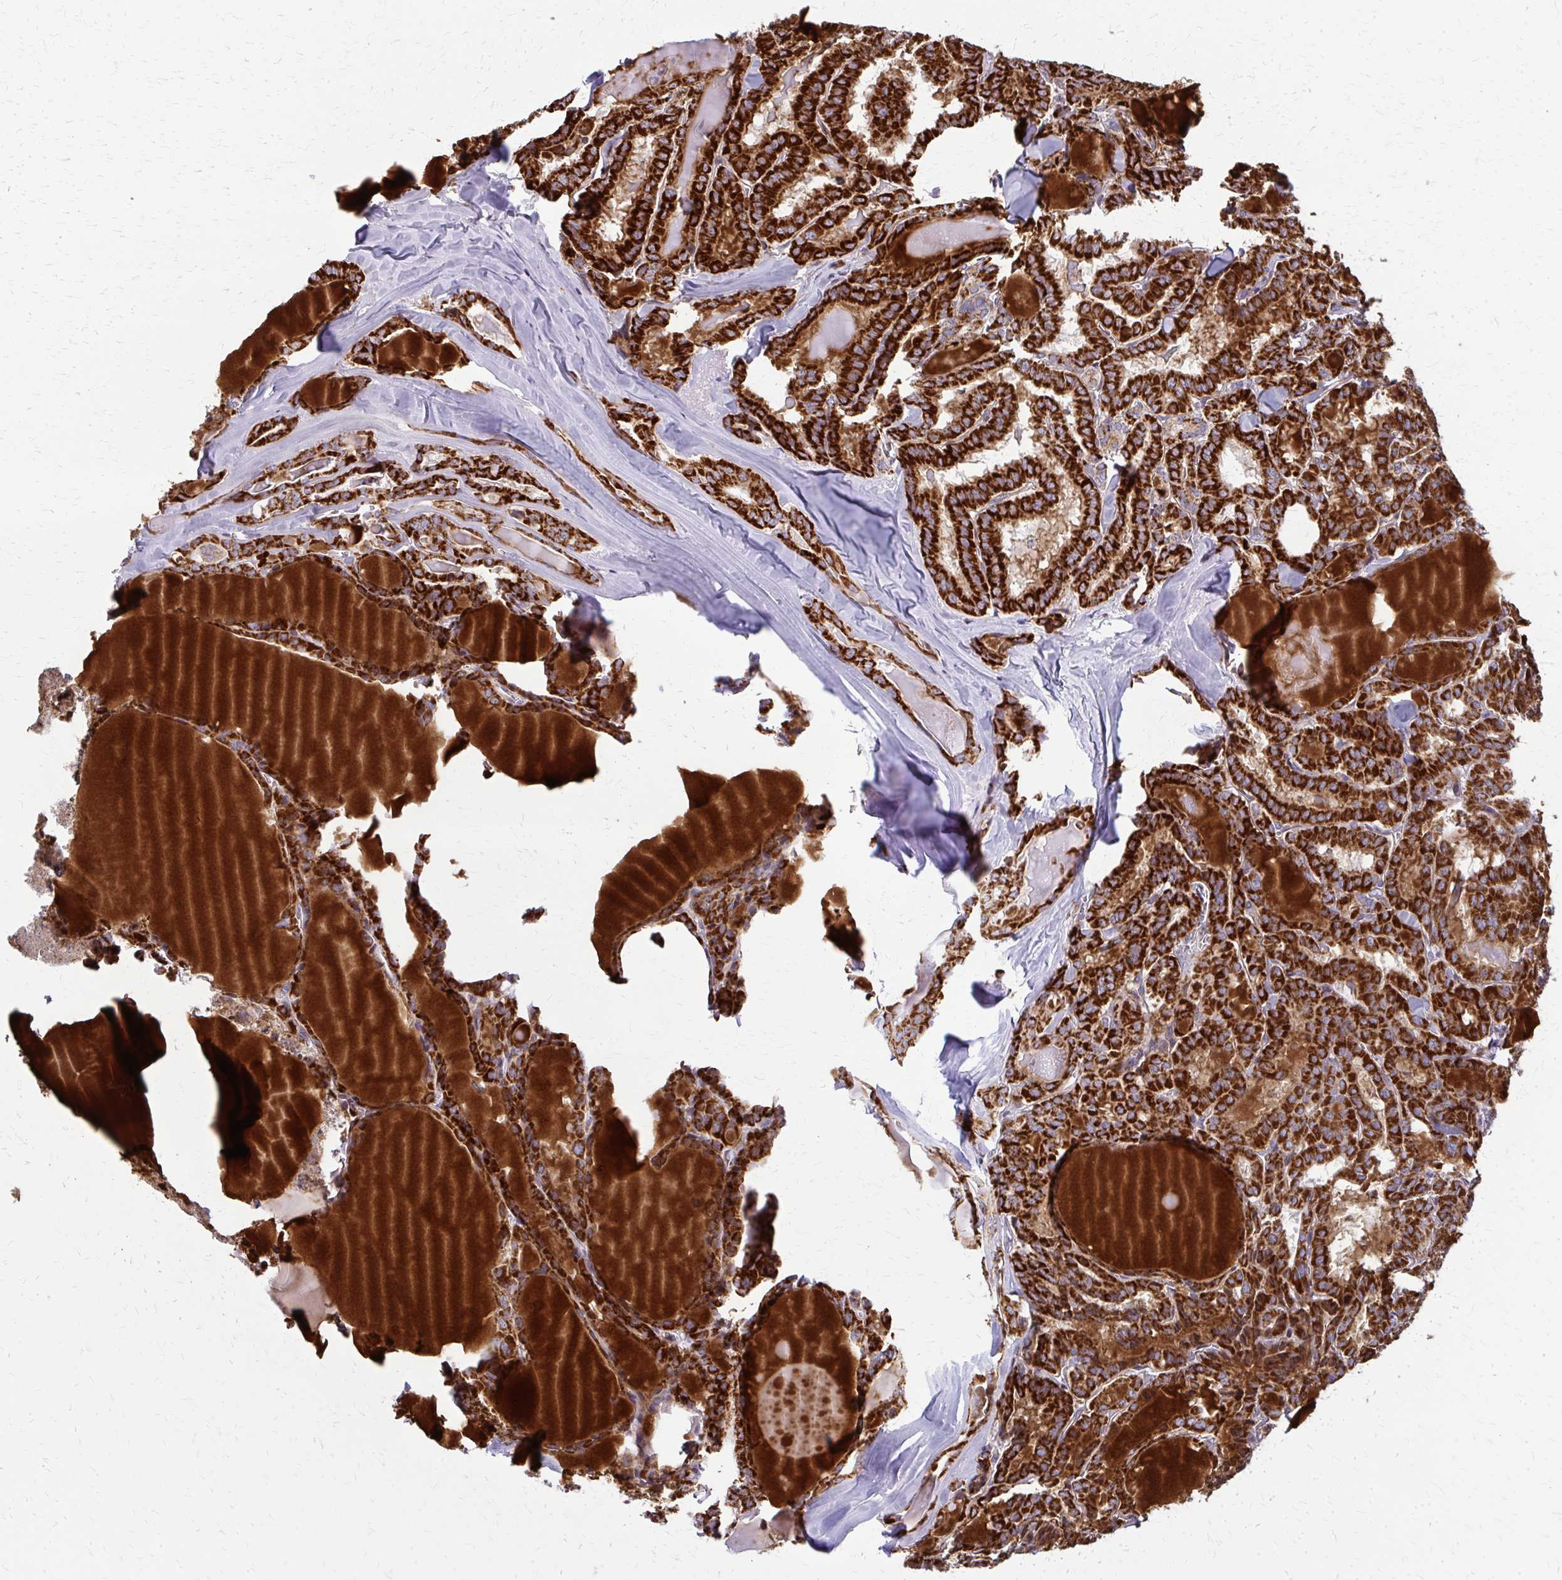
{"staining": {"intensity": "strong", "quantity": ">75%", "location": "cytoplasmic/membranous"}, "tissue": "thyroid cancer", "cell_type": "Tumor cells", "image_type": "cancer", "snomed": [{"axis": "morphology", "description": "Papillary adenocarcinoma, NOS"}, {"axis": "topography", "description": "Thyroid gland"}], "caption": "Protein expression analysis of human thyroid cancer reveals strong cytoplasmic/membranous expression in approximately >75% of tumor cells.", "gene": "MCCC1", "patient": {"sex": "male", "age": 87}}